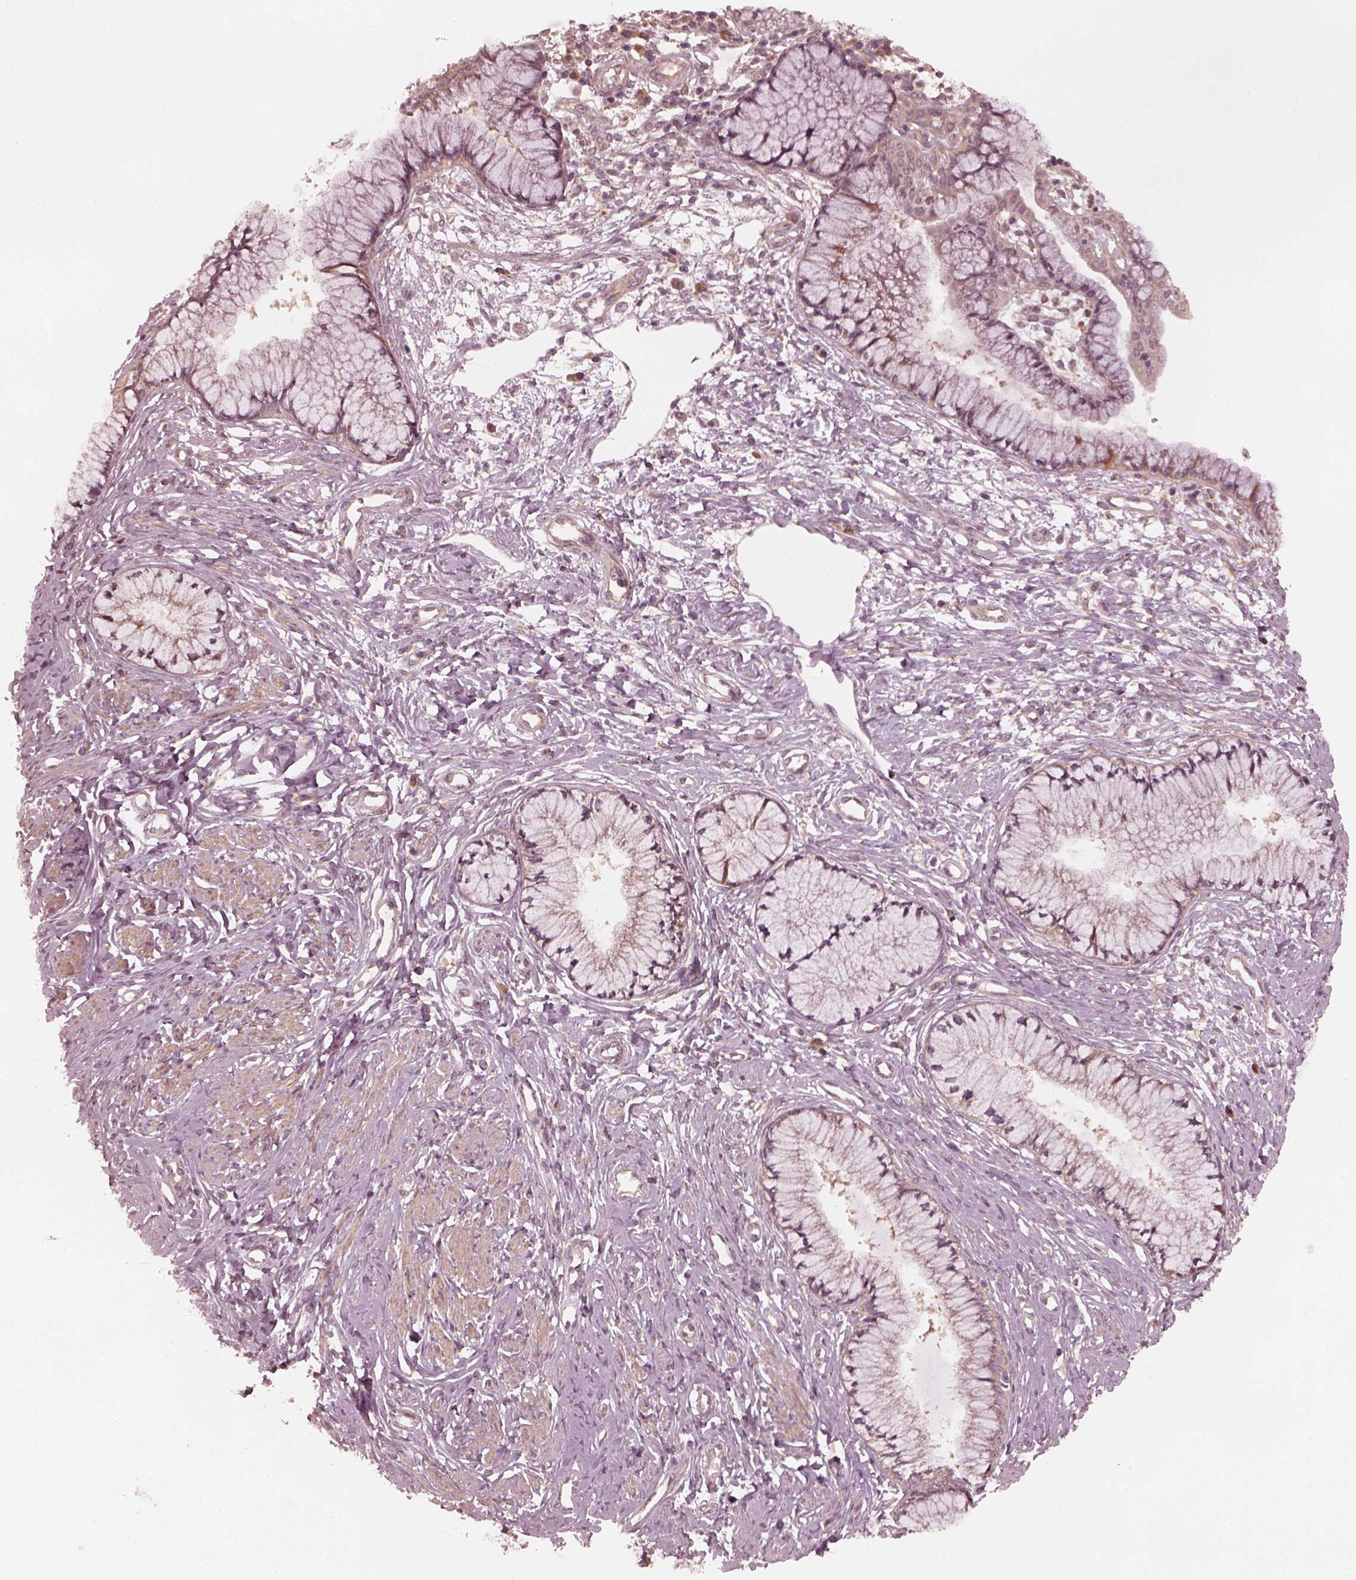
{"staining": {"intensity": "weak", "quantity": ">75%", "location": "cytoplasmic/membranous"}, "tissue": "cervix", "cell_type": "Glandular cells", "image_type": "normal", "snomed": [{"axis": "morphology", "description": "Normal tissue, NOS"}, {"axis": "topography", "description": "Cervix"}], "caption": "DAB immunohistochemical staining of benign cervix shows weak cytoplasmic/membranous protein staining in approximately >75% of glandular cells. (DAB (3,3'-diaminobenzidine) IHC, brown staining for protein, blue staining for nuclei).", "gene": "FAF2", "patient": {"sex": "female", "age": 37}}